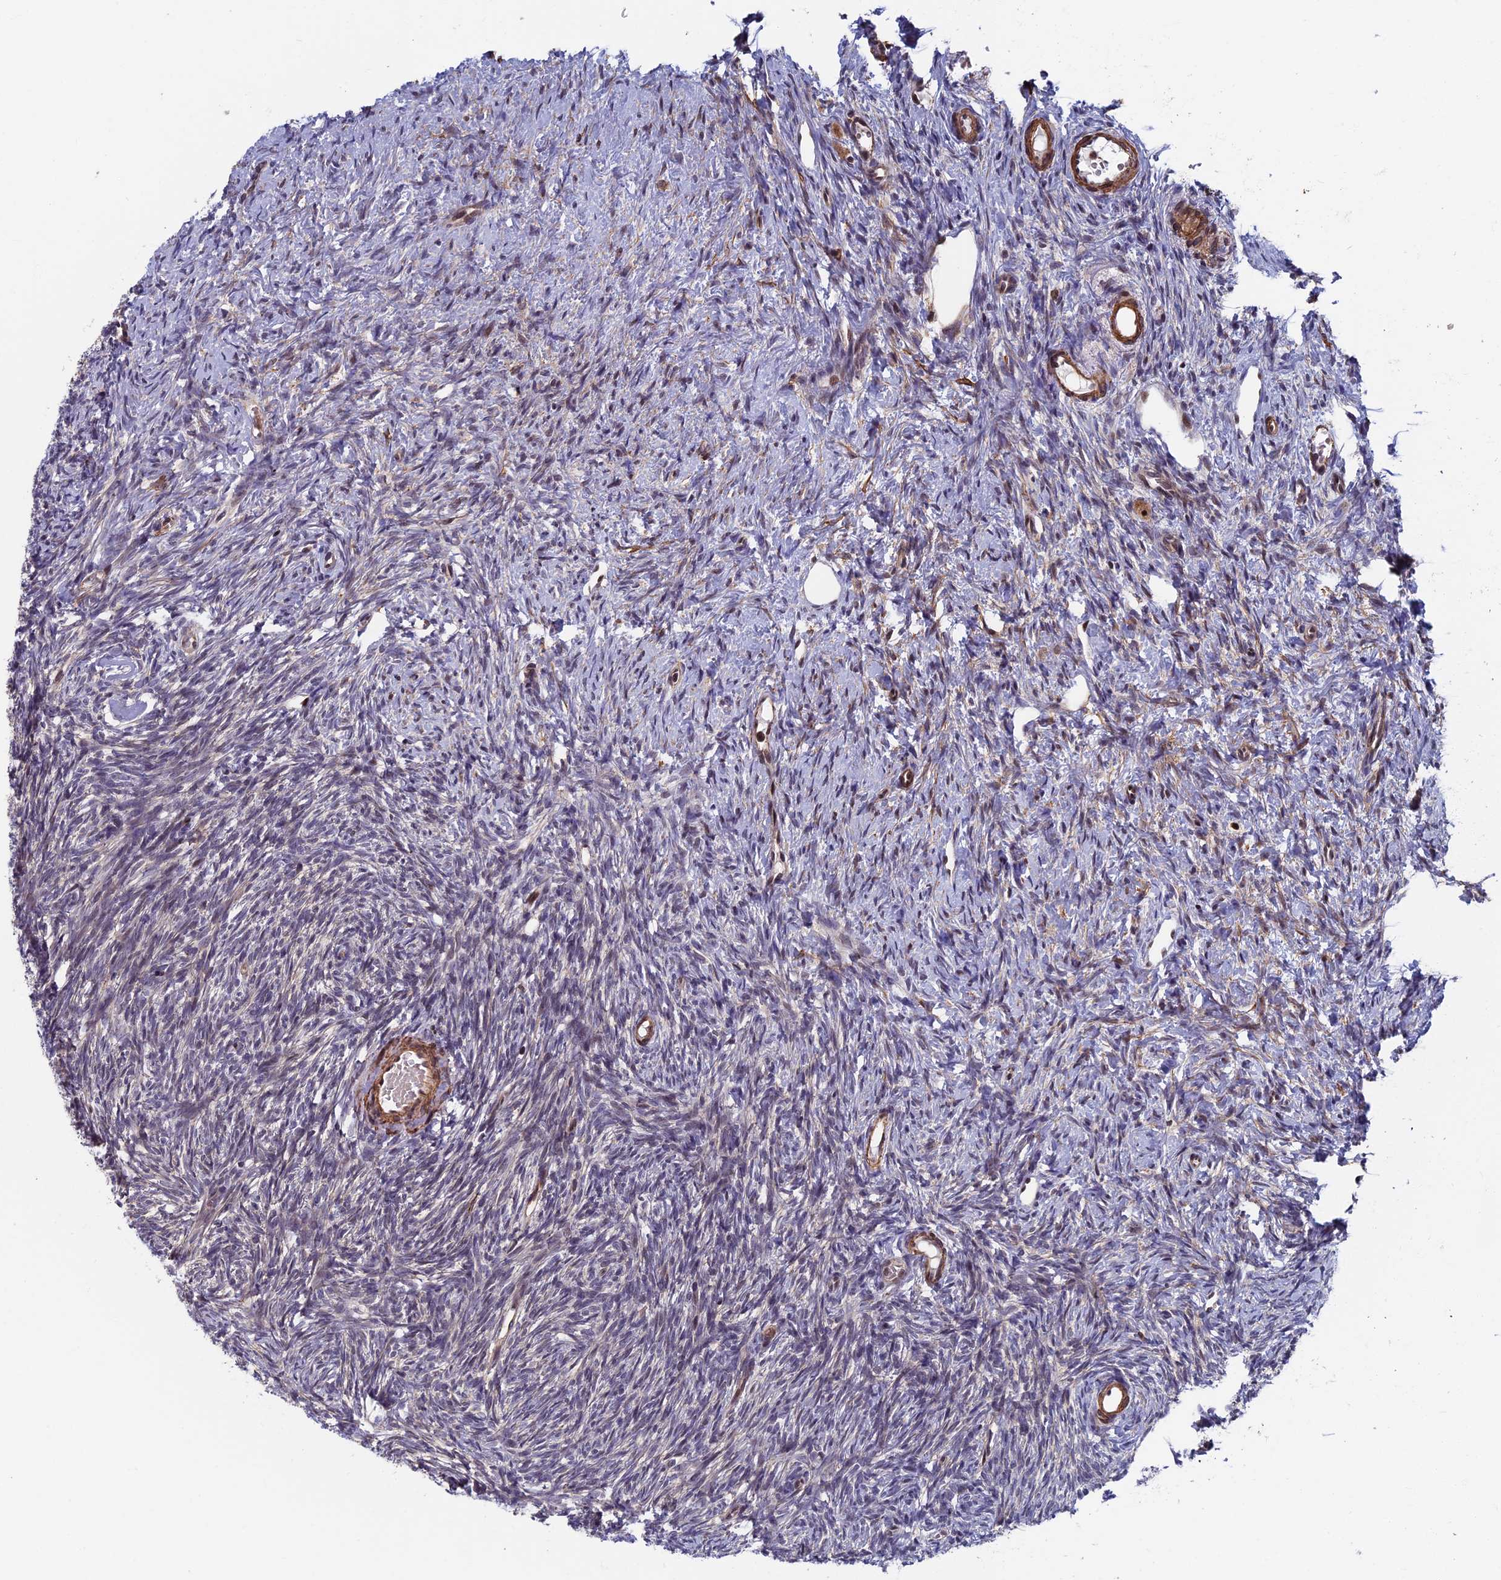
{"staining": {"intensity": "weak", "quantity": "25%-75%", "location": "cytoplasmic/membranous"}, "tissue": "ovary", "cell_type": "Ovarian stroma cells", "image_type": "normal", "snomed": [{"axis": "morphology", "description": "Normal tissue, NOS"}, {"axis": "topography", "description": "Ovary"}], "caption": "Immunohistochemistry (IHC) staining of unremarkable ovary, which shows low levels of weak cytoplasmic/membranous positivity in approximately 25%-75% of ovarian stroma cells indicating weak cytoplasmic/membranous protein positivity. The staining was performed using DAB (brown) for protein detection and nuclei were counterstained in hematoxylin (blue).", "gene": "CTDP1", "patient": {"sex": "female", "age": 51}}